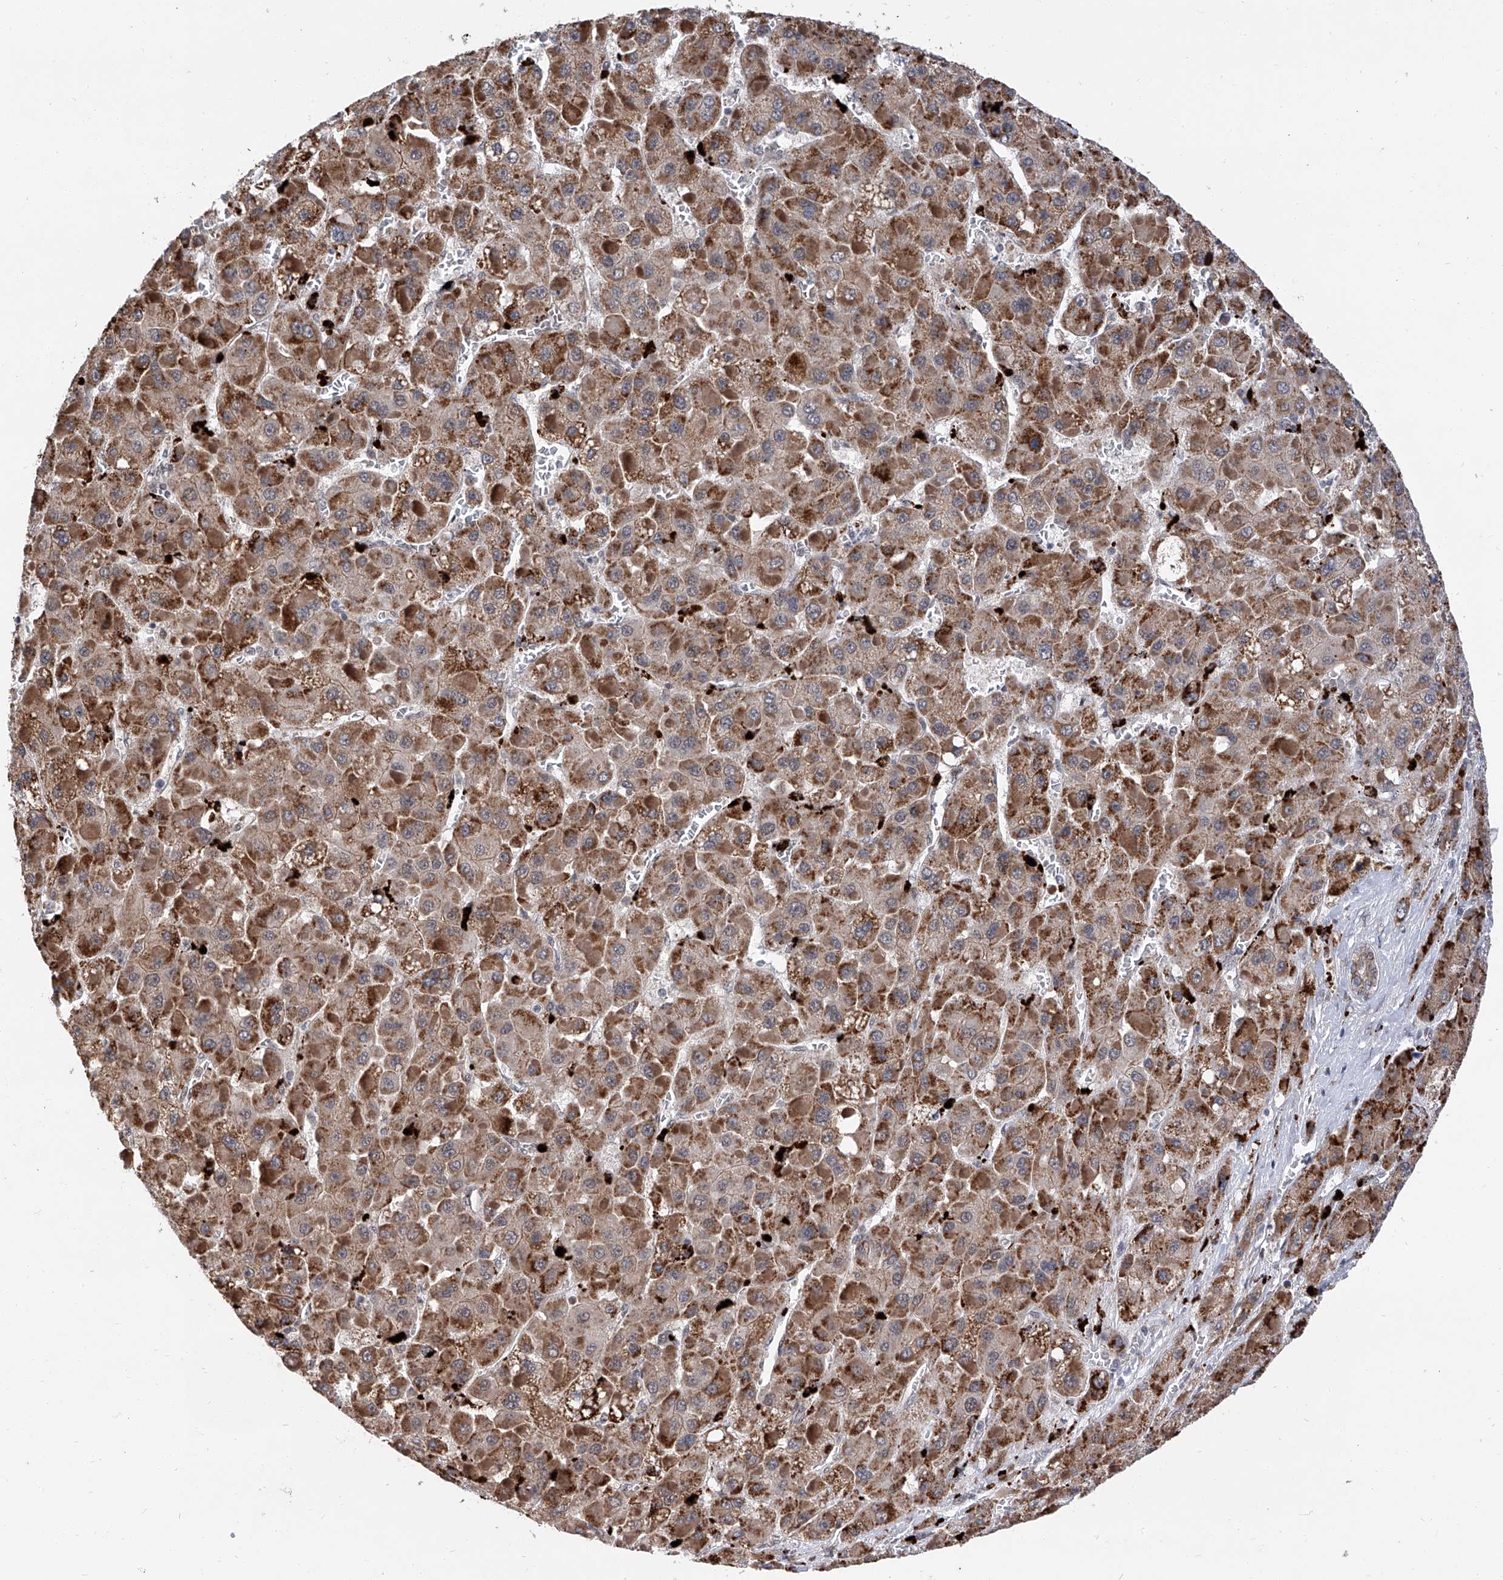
{"staining": {"intensity": "moderate", "quantity": ">75%", "location": "cytoplasmic/membranous"}, "tissue": "liver cancer", "cell_type": "Tumor cells", "image_type": "cancer", "snomed": [{"axis": "morphology", "description": "Carcinoma, Hepatocellular, NOS"}, {"axis": "topography", "description": "Liver"}], "caption": "About >75% of tumor cells in human liver hepatocellular carcinoma show moderate cytoplasmic/membranous protein expression as visualized by brown immunohistochemical staining.", "gene": "FARP2", "patient": {"sex": "female", "age": 73}}